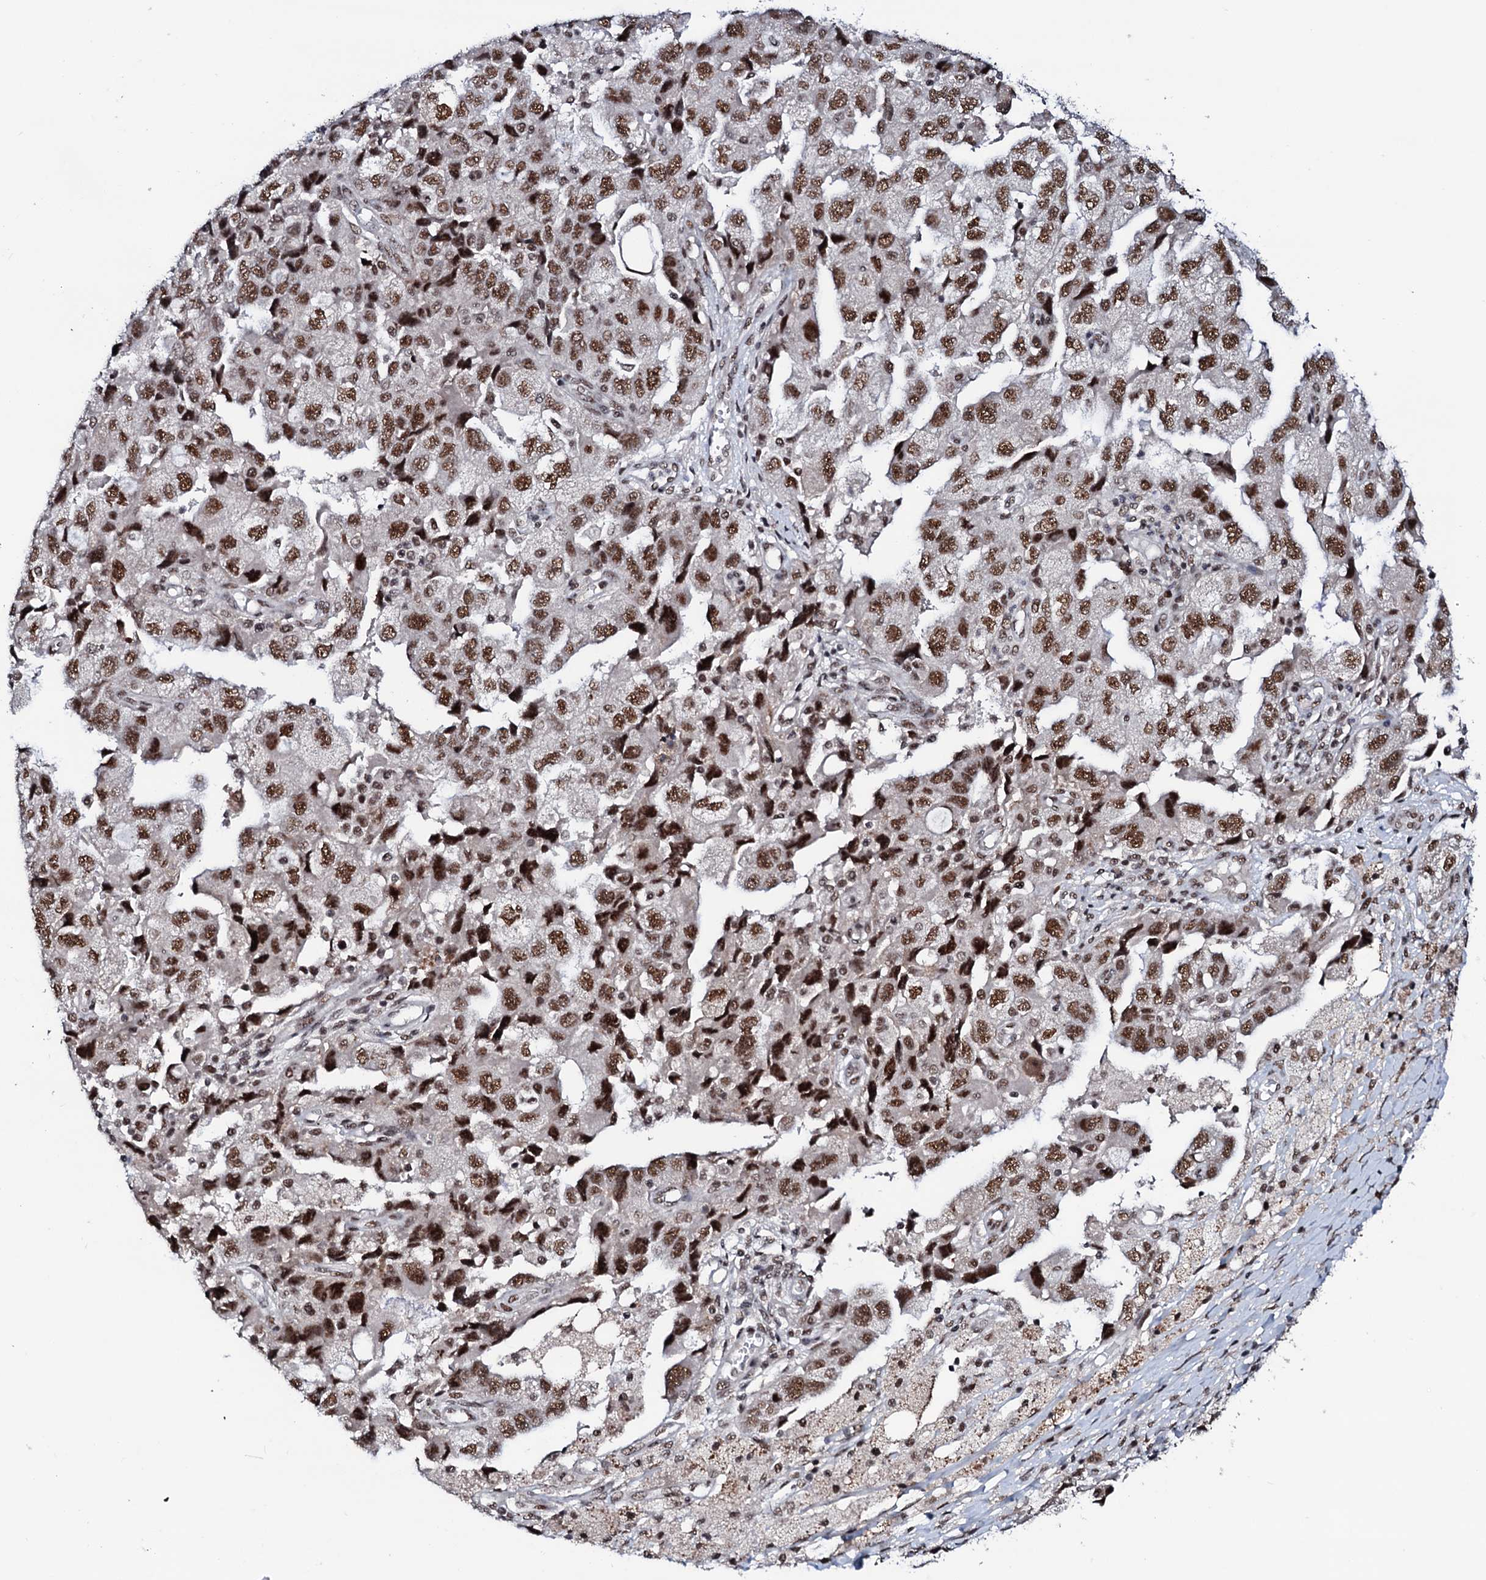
{"staining": {"intensity": "strong", "quantity": ">75%", "location": "nuclear"}, "tissue": "ovarian cancer", "cell_type": "Tumor cells", "image_type": "cancer", "snomed": [{"axis": "morphology", "description": "Carcinoma, NOS"}, {"axis": "morphology", "description": "Cystadenocarcinoma, serous, NOS"}, {"axis": "topography", "description": "Ovary"}], "caption": "Serous cystadenocarcinoma (ovarian) tissue reveals strong nuclear staining in approximately >75% of tumor cells Ihc stains the protein in brown and the nuclei are stained blue.", "gene": "PRPF18", "patient": {"sex": "female", "age": 69}}